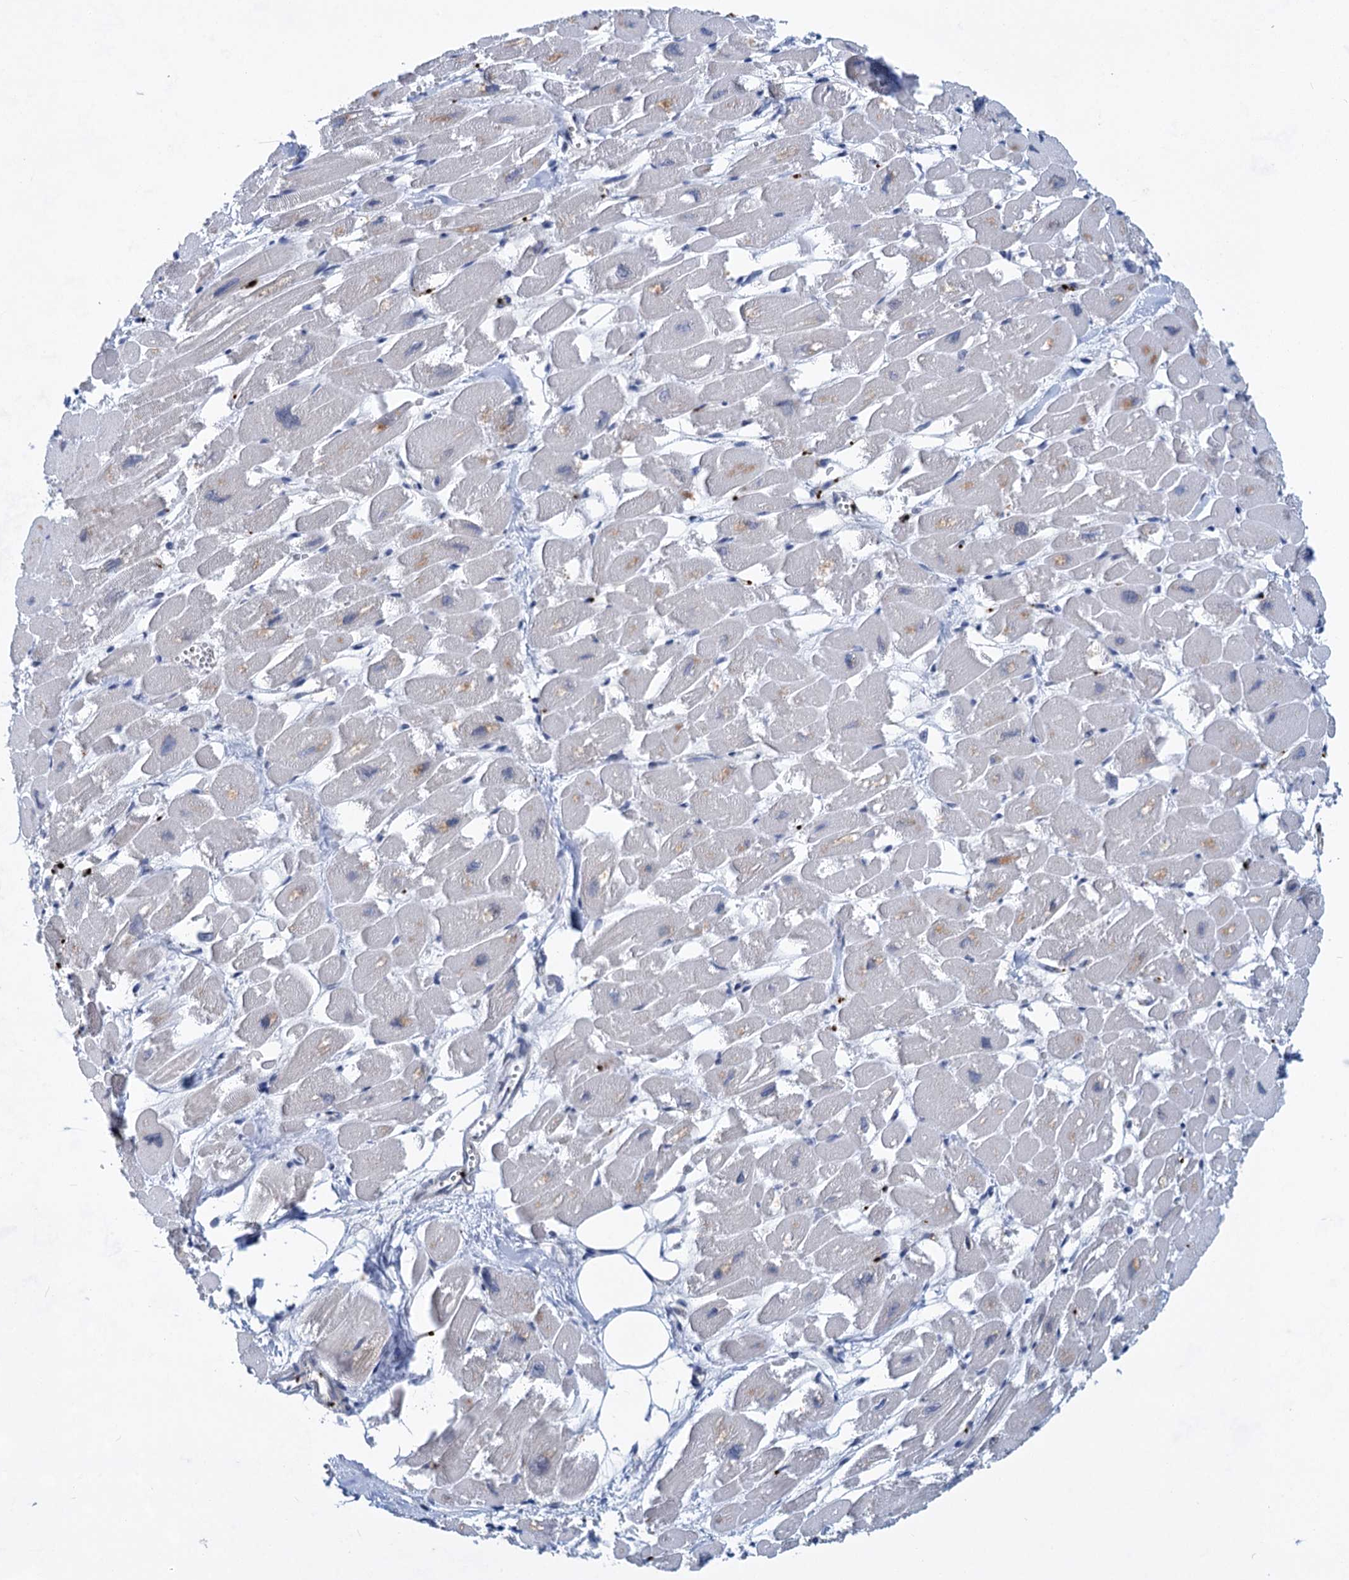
{"staining": {"intensity": "weak", "quantity": "<25%", "location": "cytoplasmic/membranous"}, "tissue": "heart muscle", "cell_type": "Cardiomyocytes", "image_type": "normal", "snomed": [{"axis": "morphology", "description": "Normal tissue, NOS"}, {"axis": "topography", "description": "Heart"}], "caption": "Cardiomyocytes are negative for protein expression in unremarkable human heart muscle. The staining is performed using DAB brown chromogen with nuclei counter-stained in using hematoxylin.", "gene": "MON2", "patient": {"sex": "male", "age": 54}}